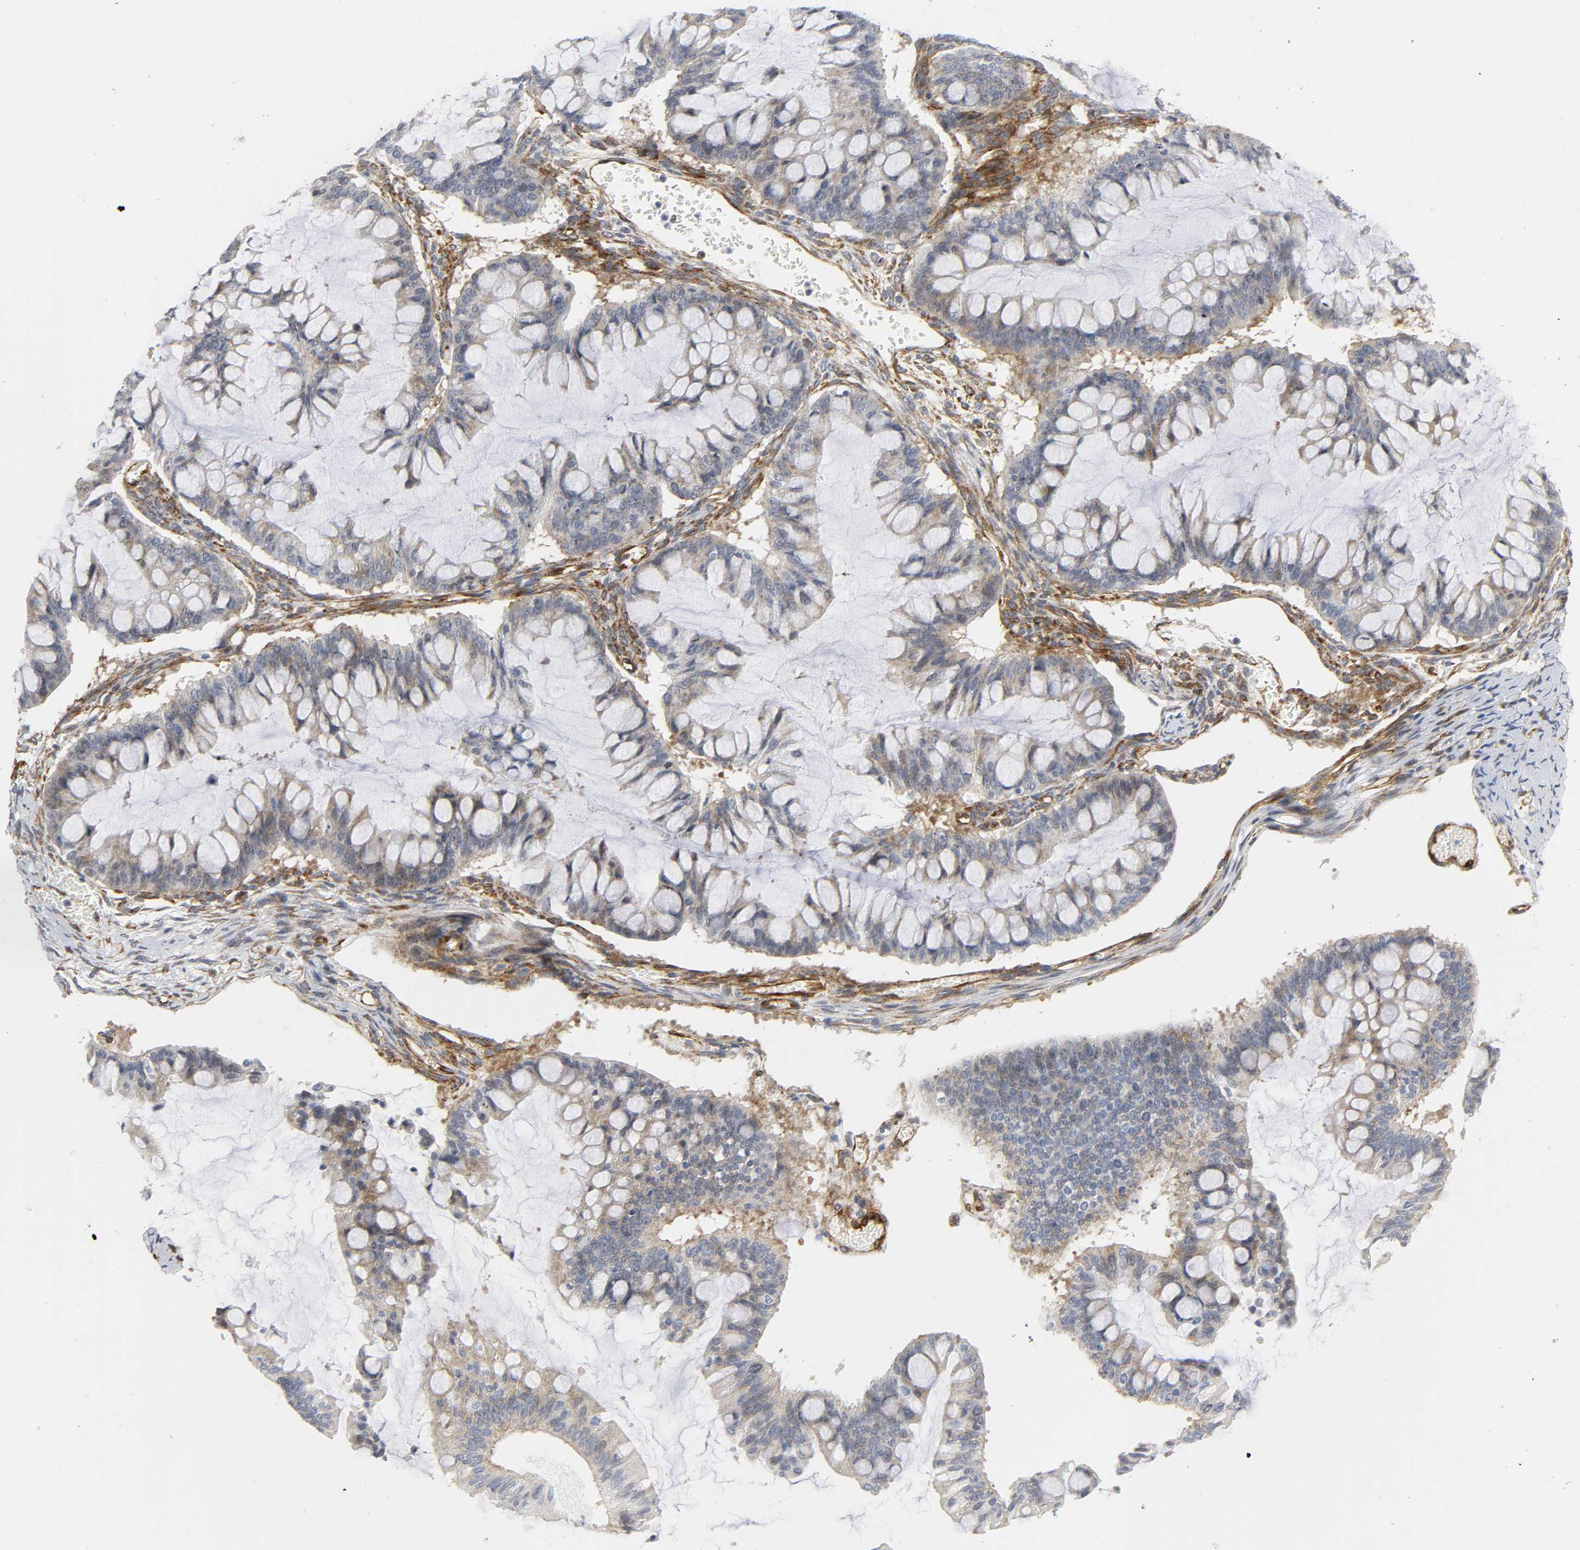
{"staining": {"intensity": "moderate", "quantity": ">75%", "location": "cytoplasmic/membranous"}, "tissue": "ovarian cancer", "cell_type": "Tumor cells", "image_type": "cancer", "snomed": [{"axis": "morphology", "description": "Cystadenocarcinoma, mucinous, NOS"}, {"axis": "topography", "description": "Ovary"}], "caption": "A high-resolution image shows immunohistochemistry (IHC) staining of ovarian cancer (mucinous cystadenocarcinoma), which shows moderate cytoplasmic/membranous positivity in approximately >75% of tumor cells. The protein of interest is stained brown, and the nuclei are stained in blue (DAB (3,3'-diaminobenzidine) IHC with brightfield microscopy, high magnification).", "gene": "DOCK1", "patient": {"sex": "female", "age": 73}}